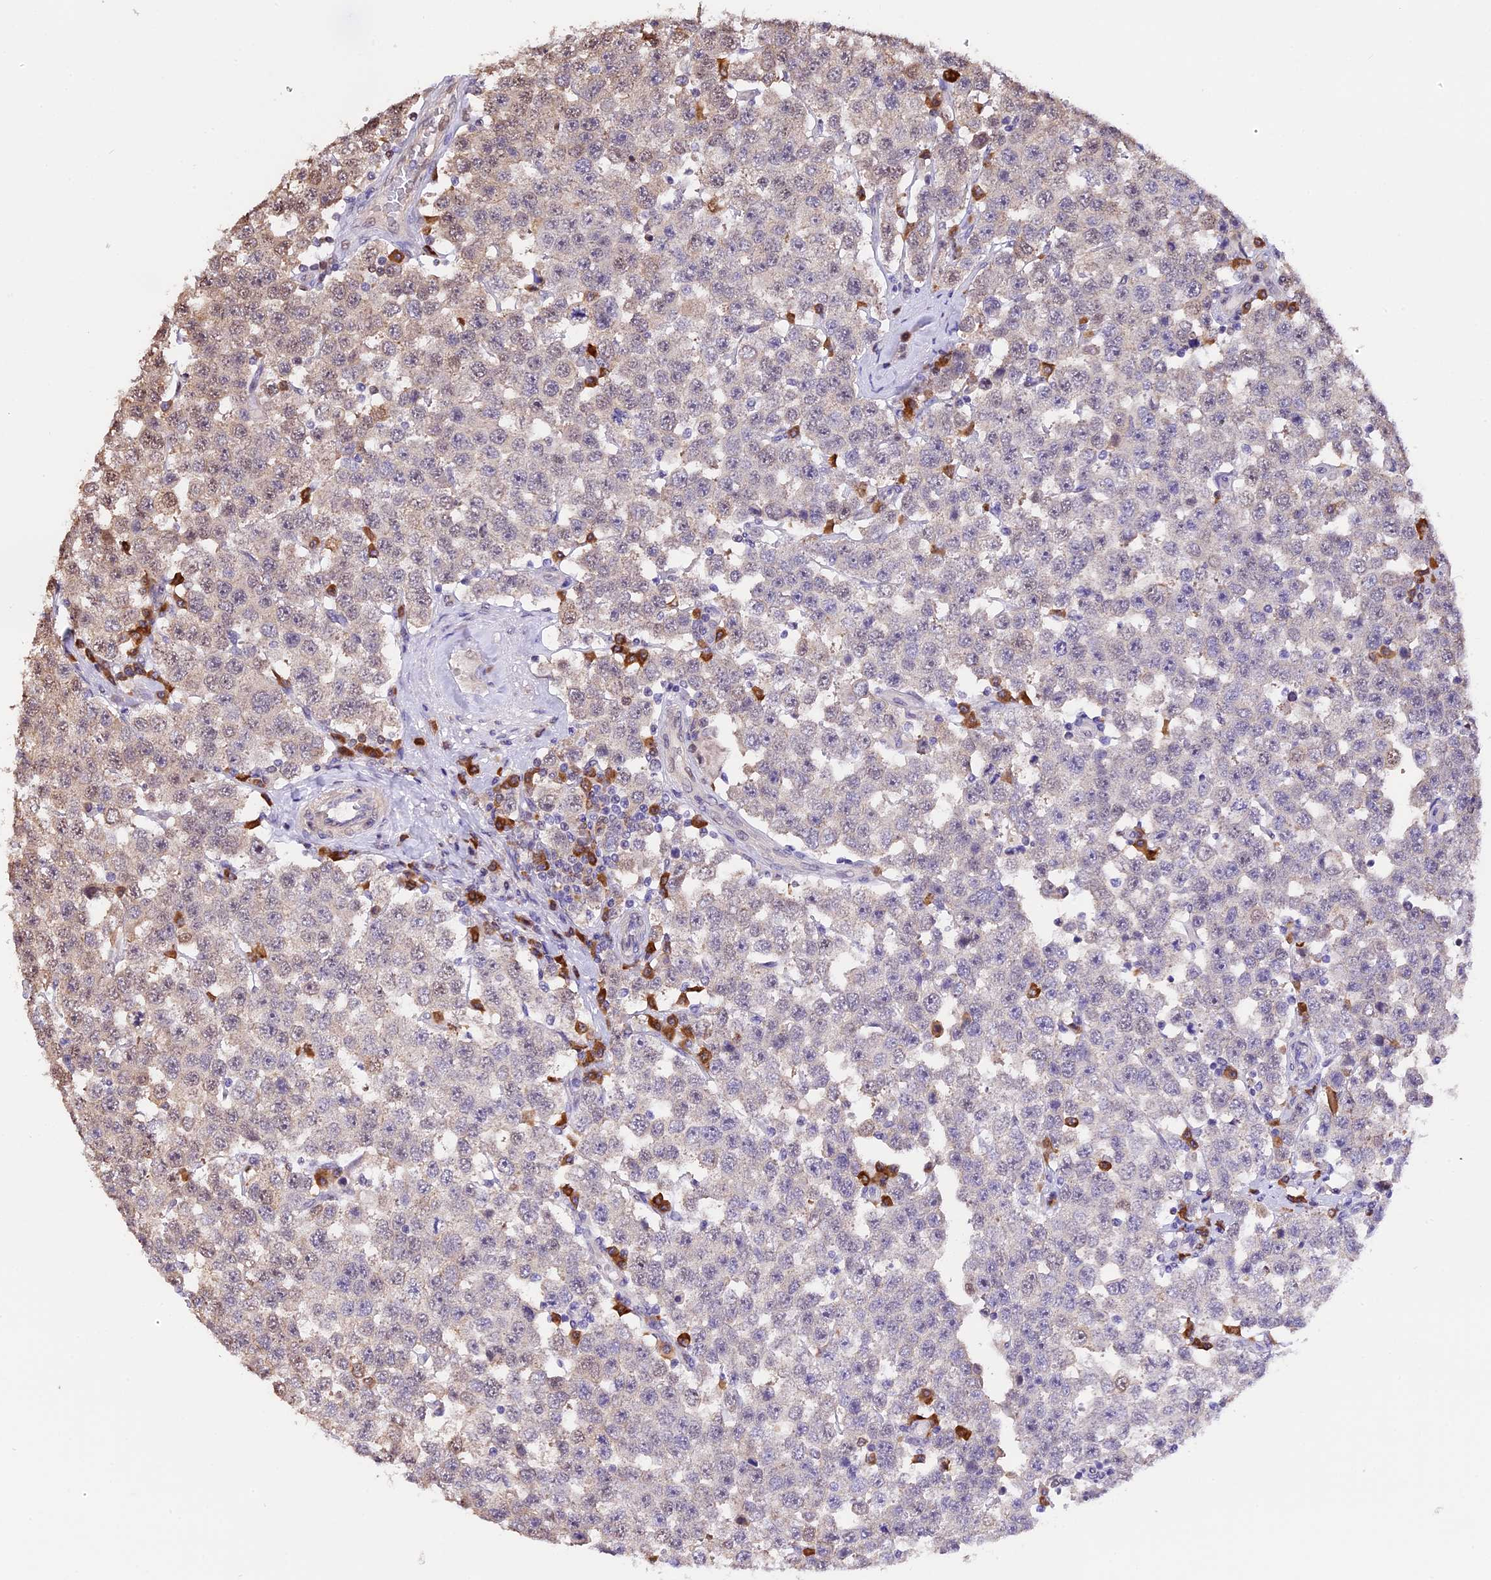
{"staining": {"intensity": "negative", "quantity": "none", "location": "none"}, "tissue": "testis cancer", "cell_type": "Tumor cells", "image_type": "cancer", "snomed": [{"axis": "morphology", "description": "Seminoma, NOS"}, {"axis": "topography", "description": "Testis"}], "caption": "This is an immunohistochemistry photomicrograph of testis cancer. There is no expression in tumor cells.", "gene": "HERPUD1", "patient": {"sex": "male", "age": 28}}